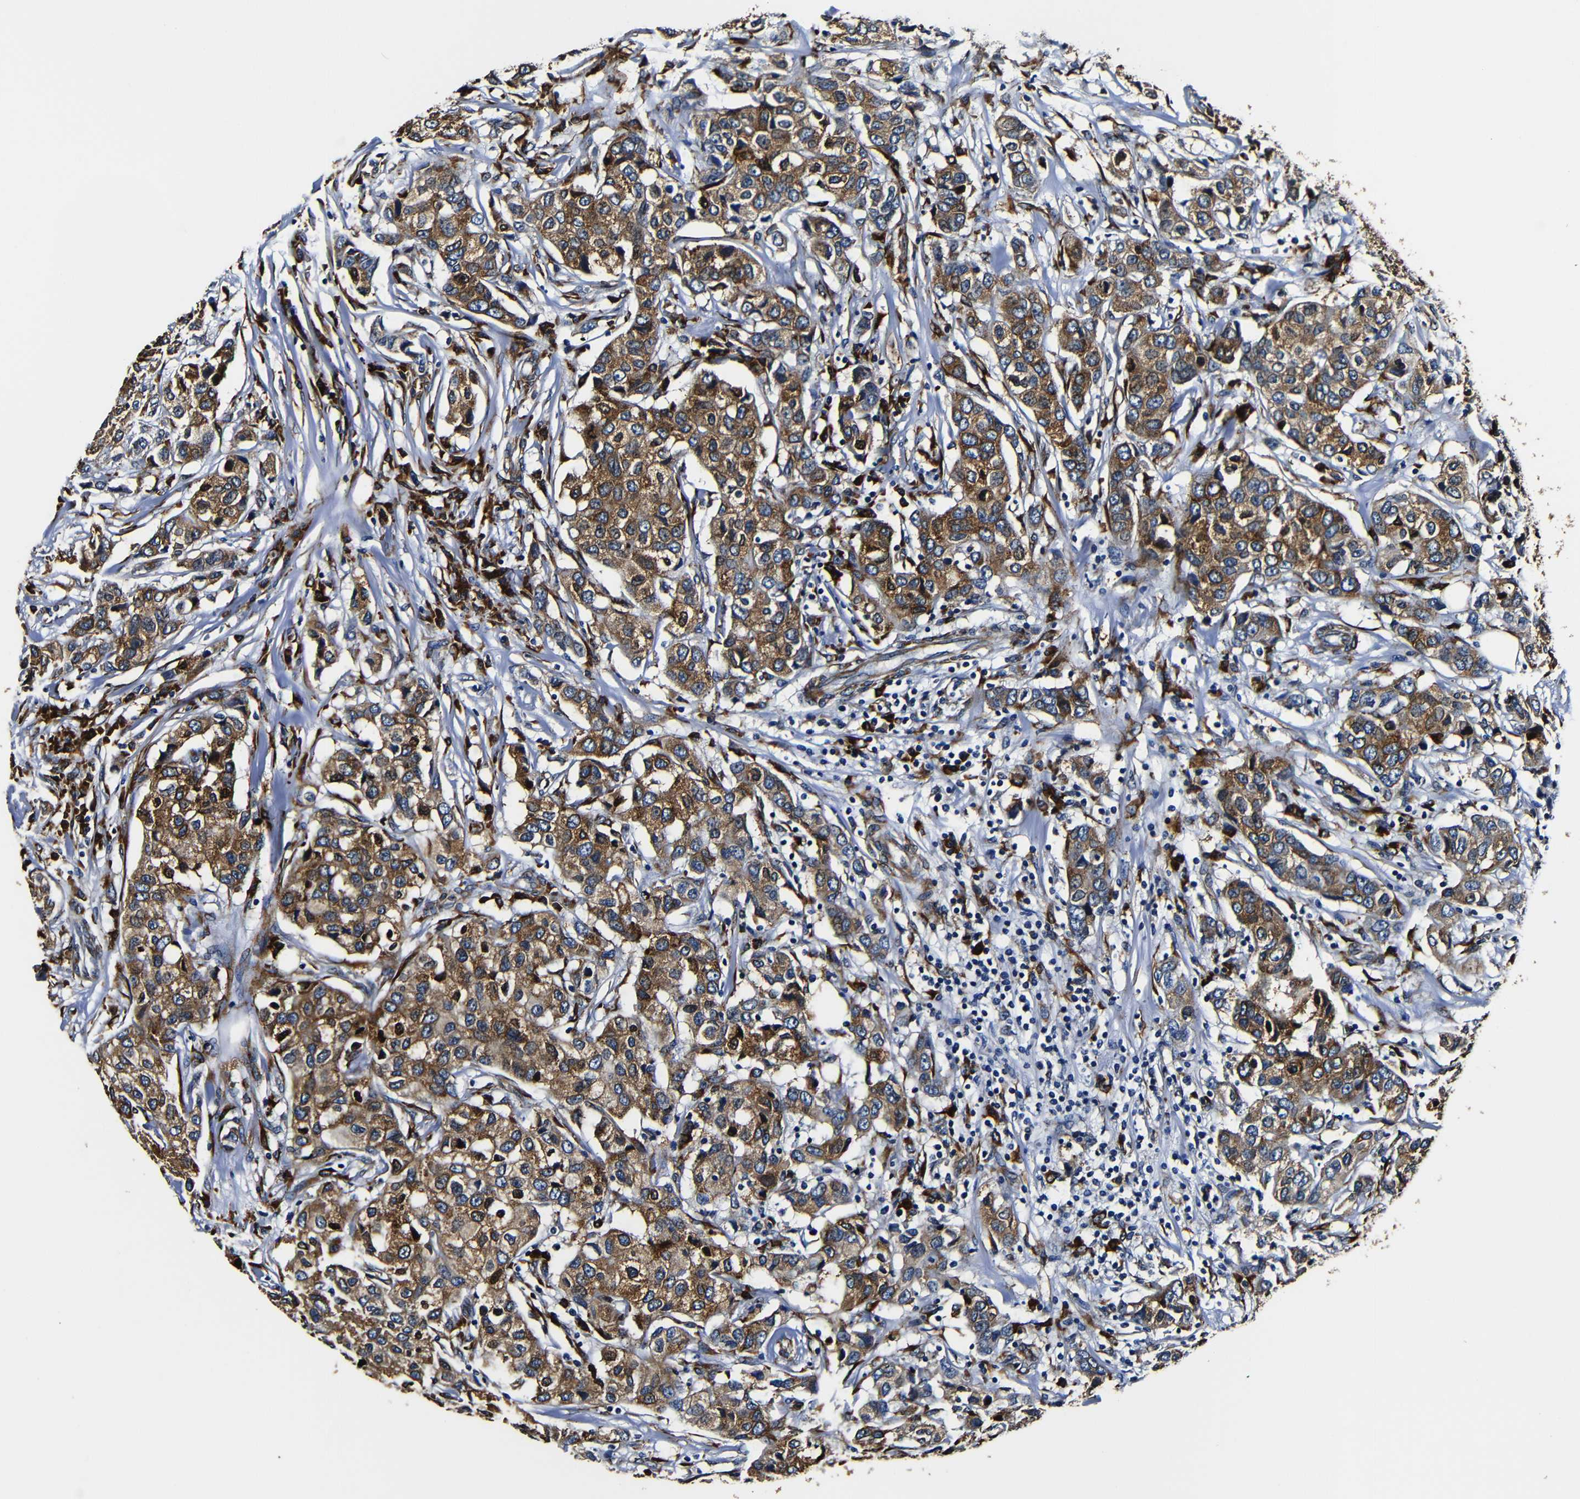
{"staining": {"intensity": "strong", "quantity": ">75%", "location": "cytoplasmic/membranous"}, "tissue": "breast cancer", "cell_type": "Tumor cells", "image_type": "cancer", "snomed": [{"axis": "morphology", "description": "Duct carcinoma"}, {"axis": "topography", "description": "Breast"}], "caption": "Immunohistochemical staining of breast cancer demonstrates high levels of strong cytoplasmic/membranous expression in approximately >75% of tumor cells. (DAB (3,3'-diaminobenzidine) IHC, brown staining for protein, blue staining for nuclei).", "gene": "RRBP1", "patient": {"sex": "female", "age": 80}}